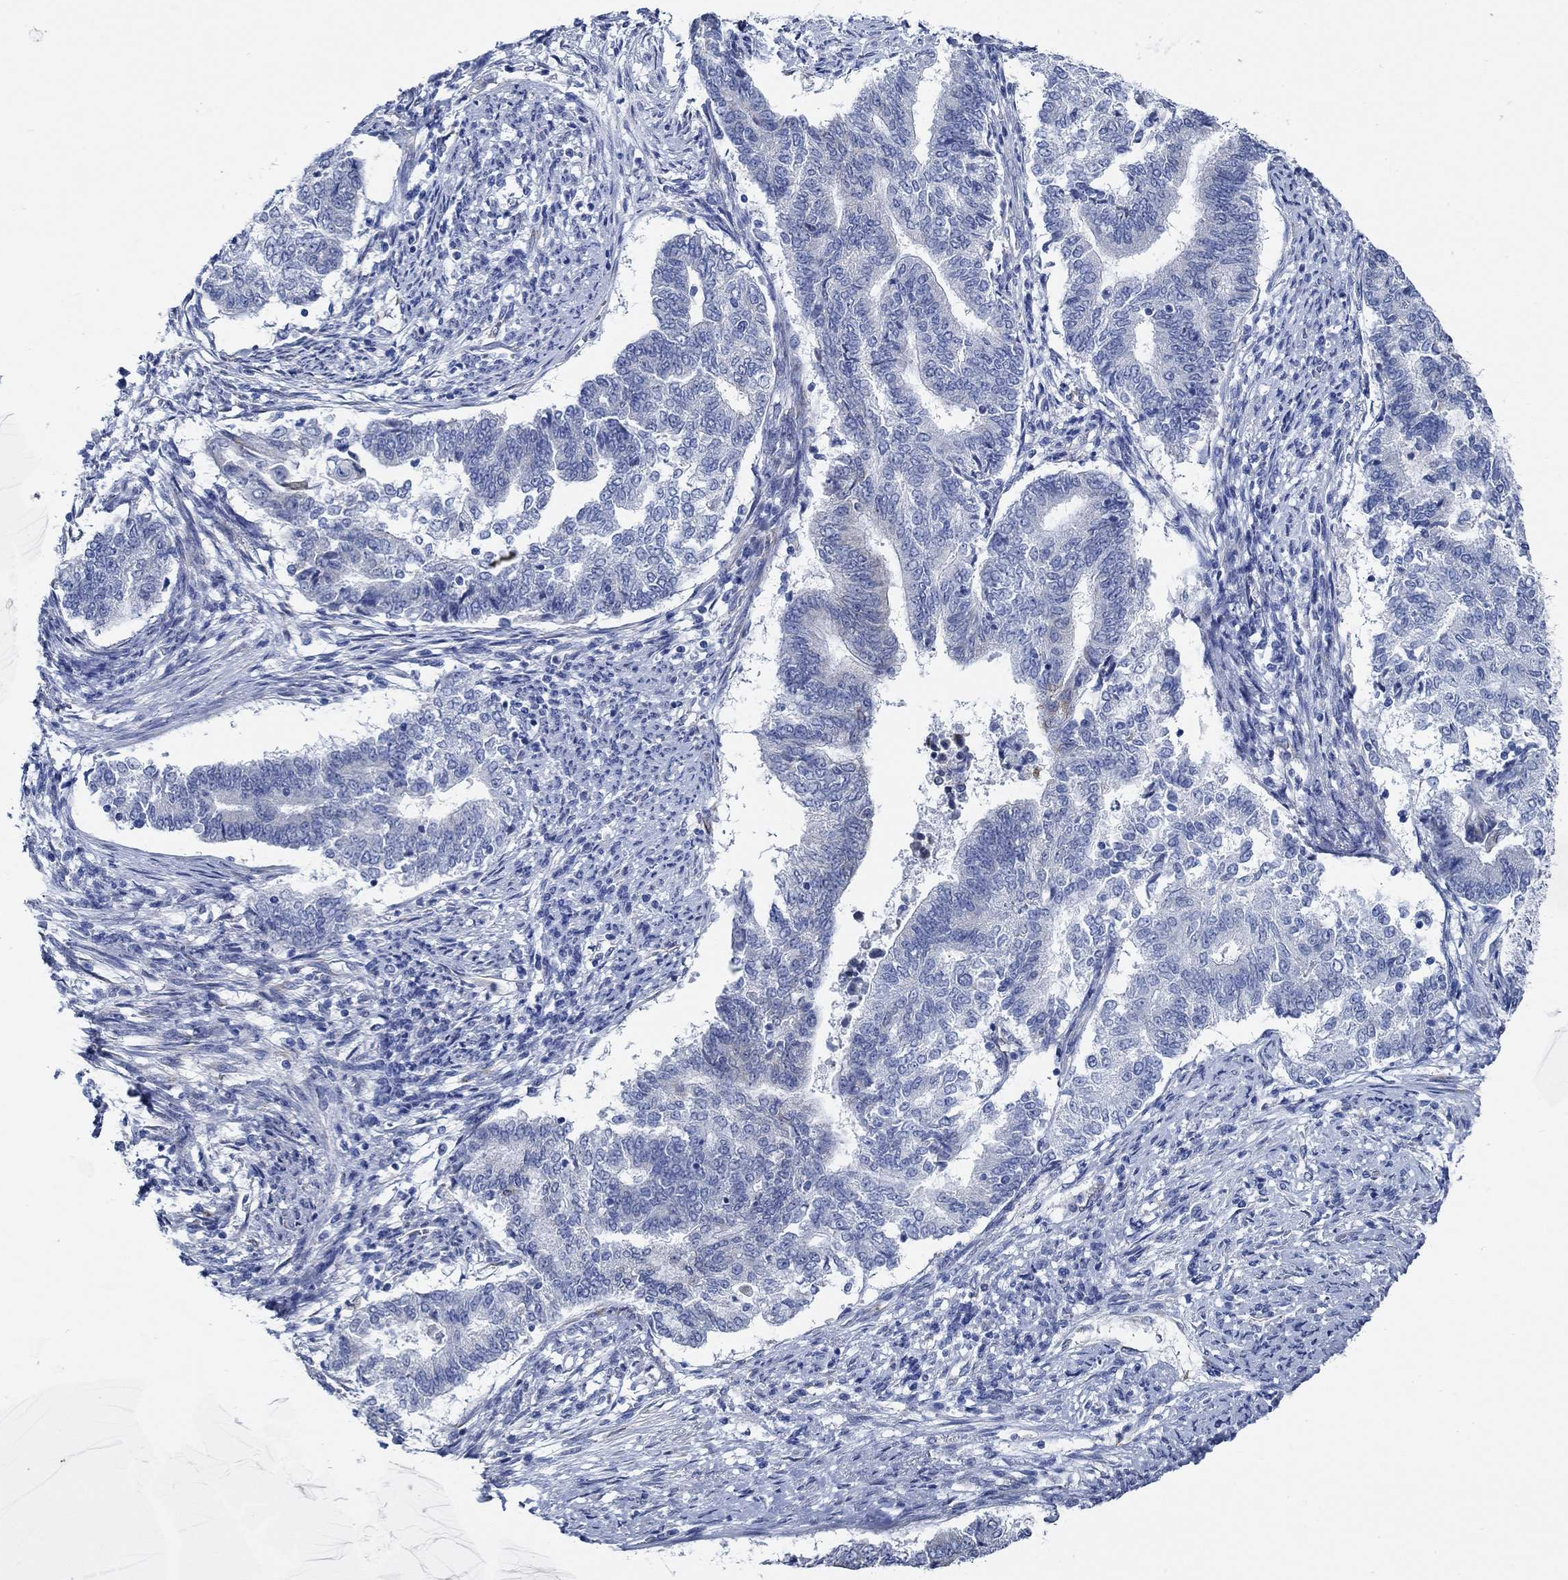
{"staining": {"intensity": "negative", "quantity": "none", "location": "none"}, "tissue": "endometrial cancer", "cell_type": "Tumor cells", "image_type": "cancer", "snomed": [{"axis": "morphology", "description": "Adenocarcinoma, NOS"}, {"axis": "topography", "description": "Endometrium"}], "caption": "Endometrial cancer (adenocarcinoma) was stained to show a protein in brown. There is no significant staining in tumor cells.", "gene": "HECW2", "patient": {"sex": "female", "age": 65}}